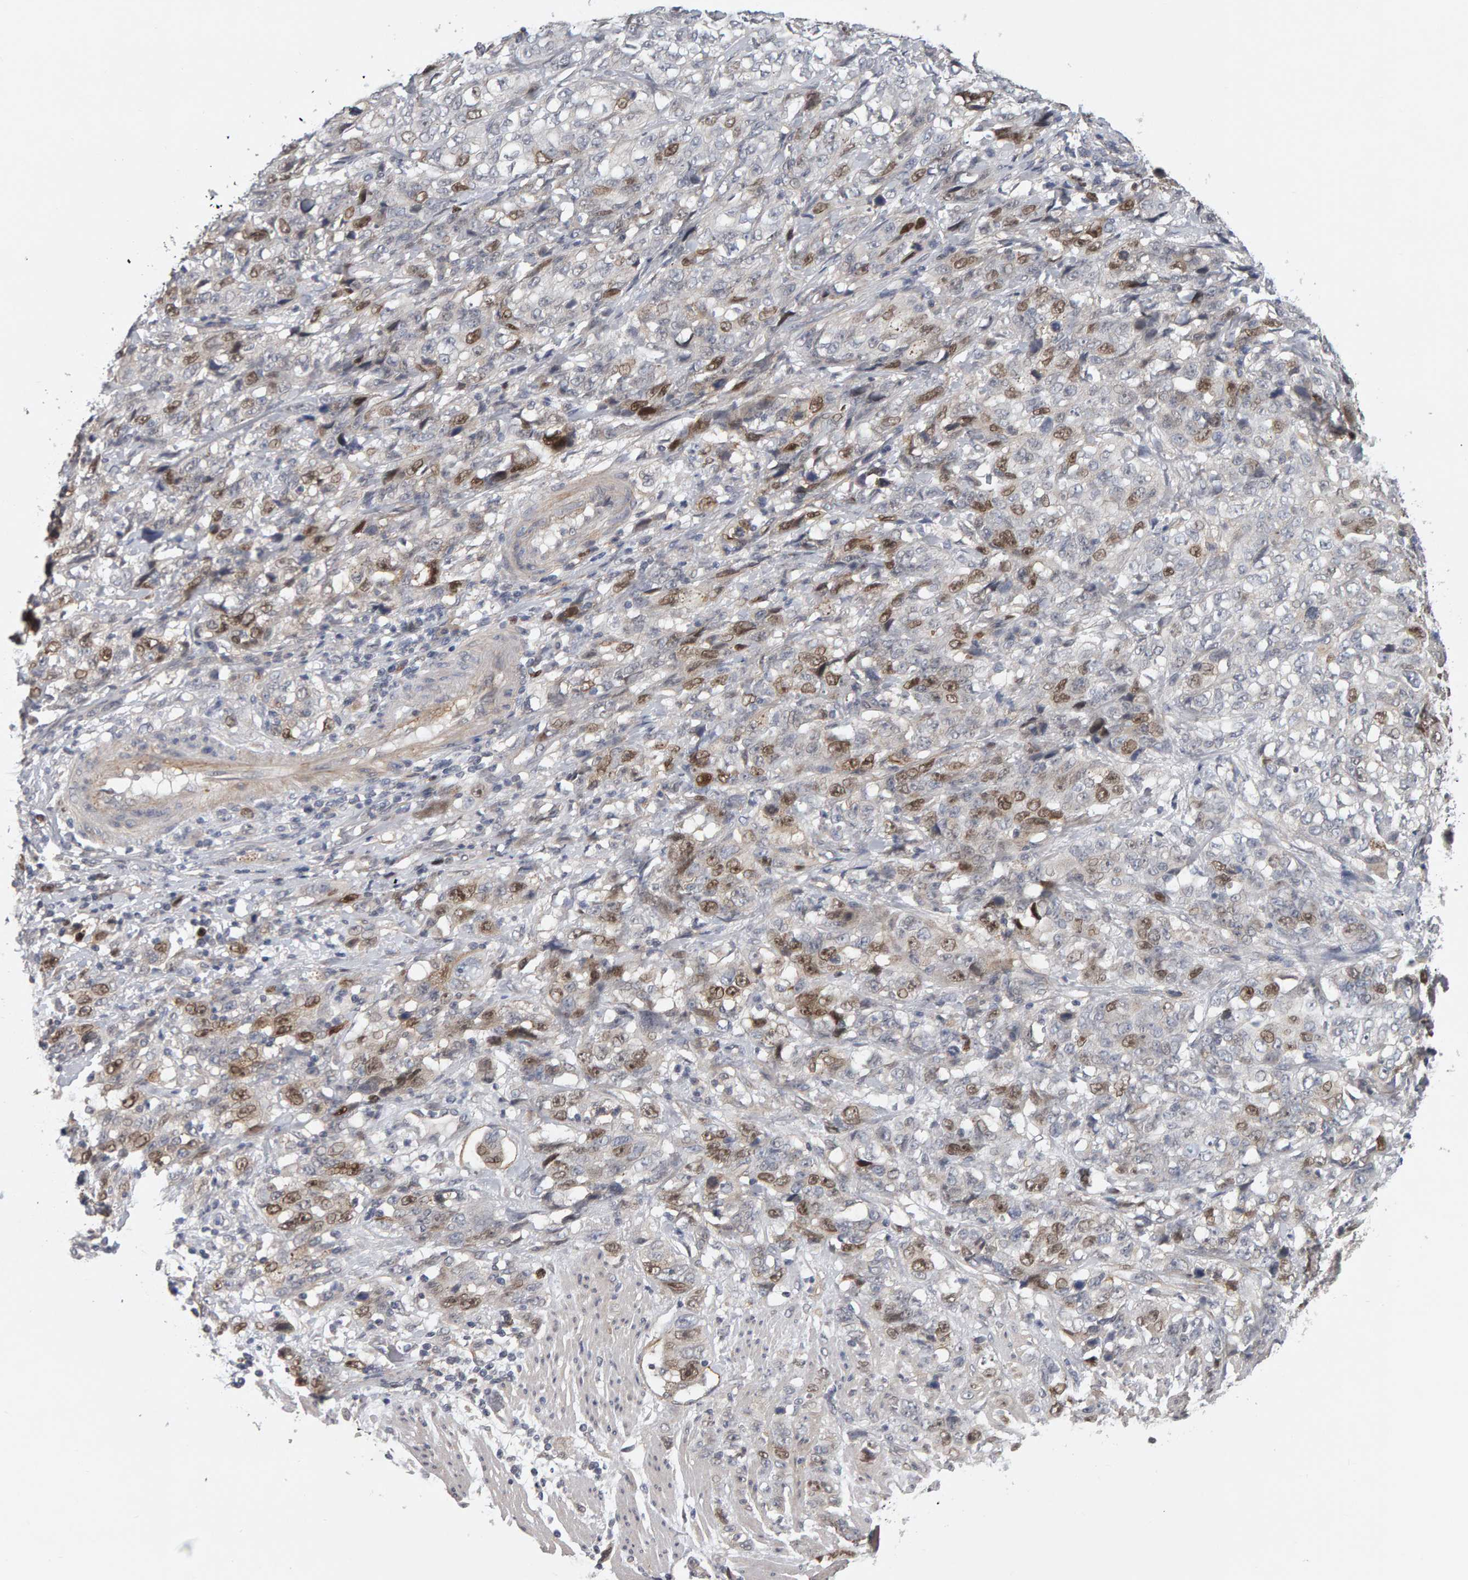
{"staining": {"intensity": "moderate", "quantity": "25%-75%", "location": "nuclear"}, "tissue": "stomach cancer", "cell_type": "Tumor cells", "image_type": "cancer", "snomed": [{"axis": "morphology", "description": "Adenocarcinoma, NOS"}, {"axis": "topography", "description": "Stomach"}], "caption": "Stomach cancer tissue exhibits moderate nuclear expression in about 25%-75% of tumor cells (DAB IHC with brightfield microscopy, high magnification).", "gene": "CDCA5", "patient": {"sex": "male", "age": 48}}